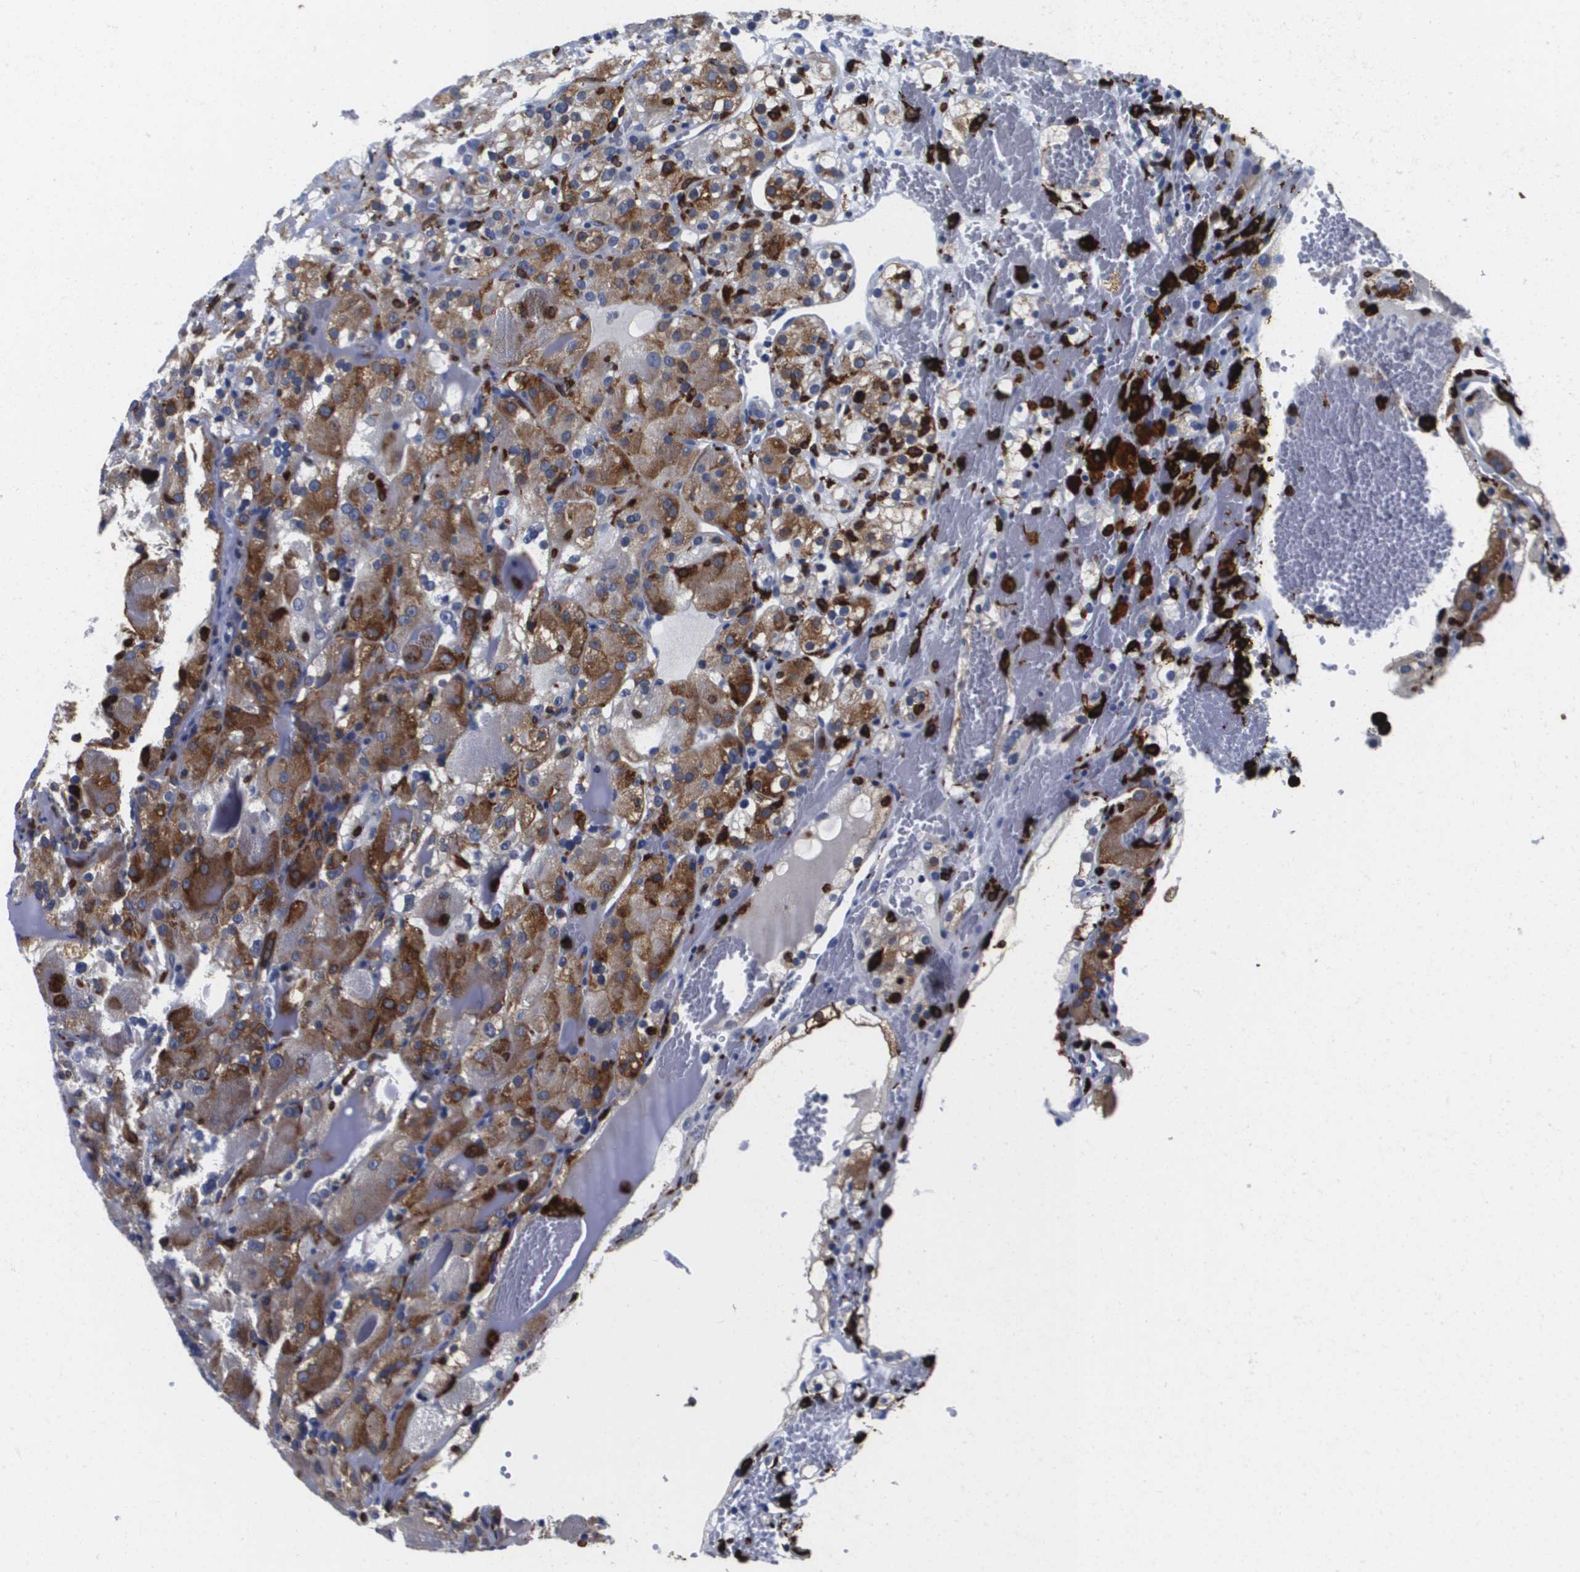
{"staining": {"intensity": "moderate", "quantity": "25%-75%", "location": "cytoplasmic/membranous"}, "tissue": "renal cancer", "cell_type": "Tumor cells", "image_type": "cancer", "snomed": [{"axis": "morphology", "description": "Normal tissue, NOS"}, {"axis": "morphology", "description": "Adenocarcinoma, NOS"}, {"axis": "topography", "description": "Kidney"}], "caption": "Adenocarcinoma (renal) stained with immunohistochemistry (IHC) reveals moderate cytoplasmic/membranous staining in approximately 25%-75% of tumor cells.", "gene": "HMOX1", "patient": {"sex": "male", "age": 61}}